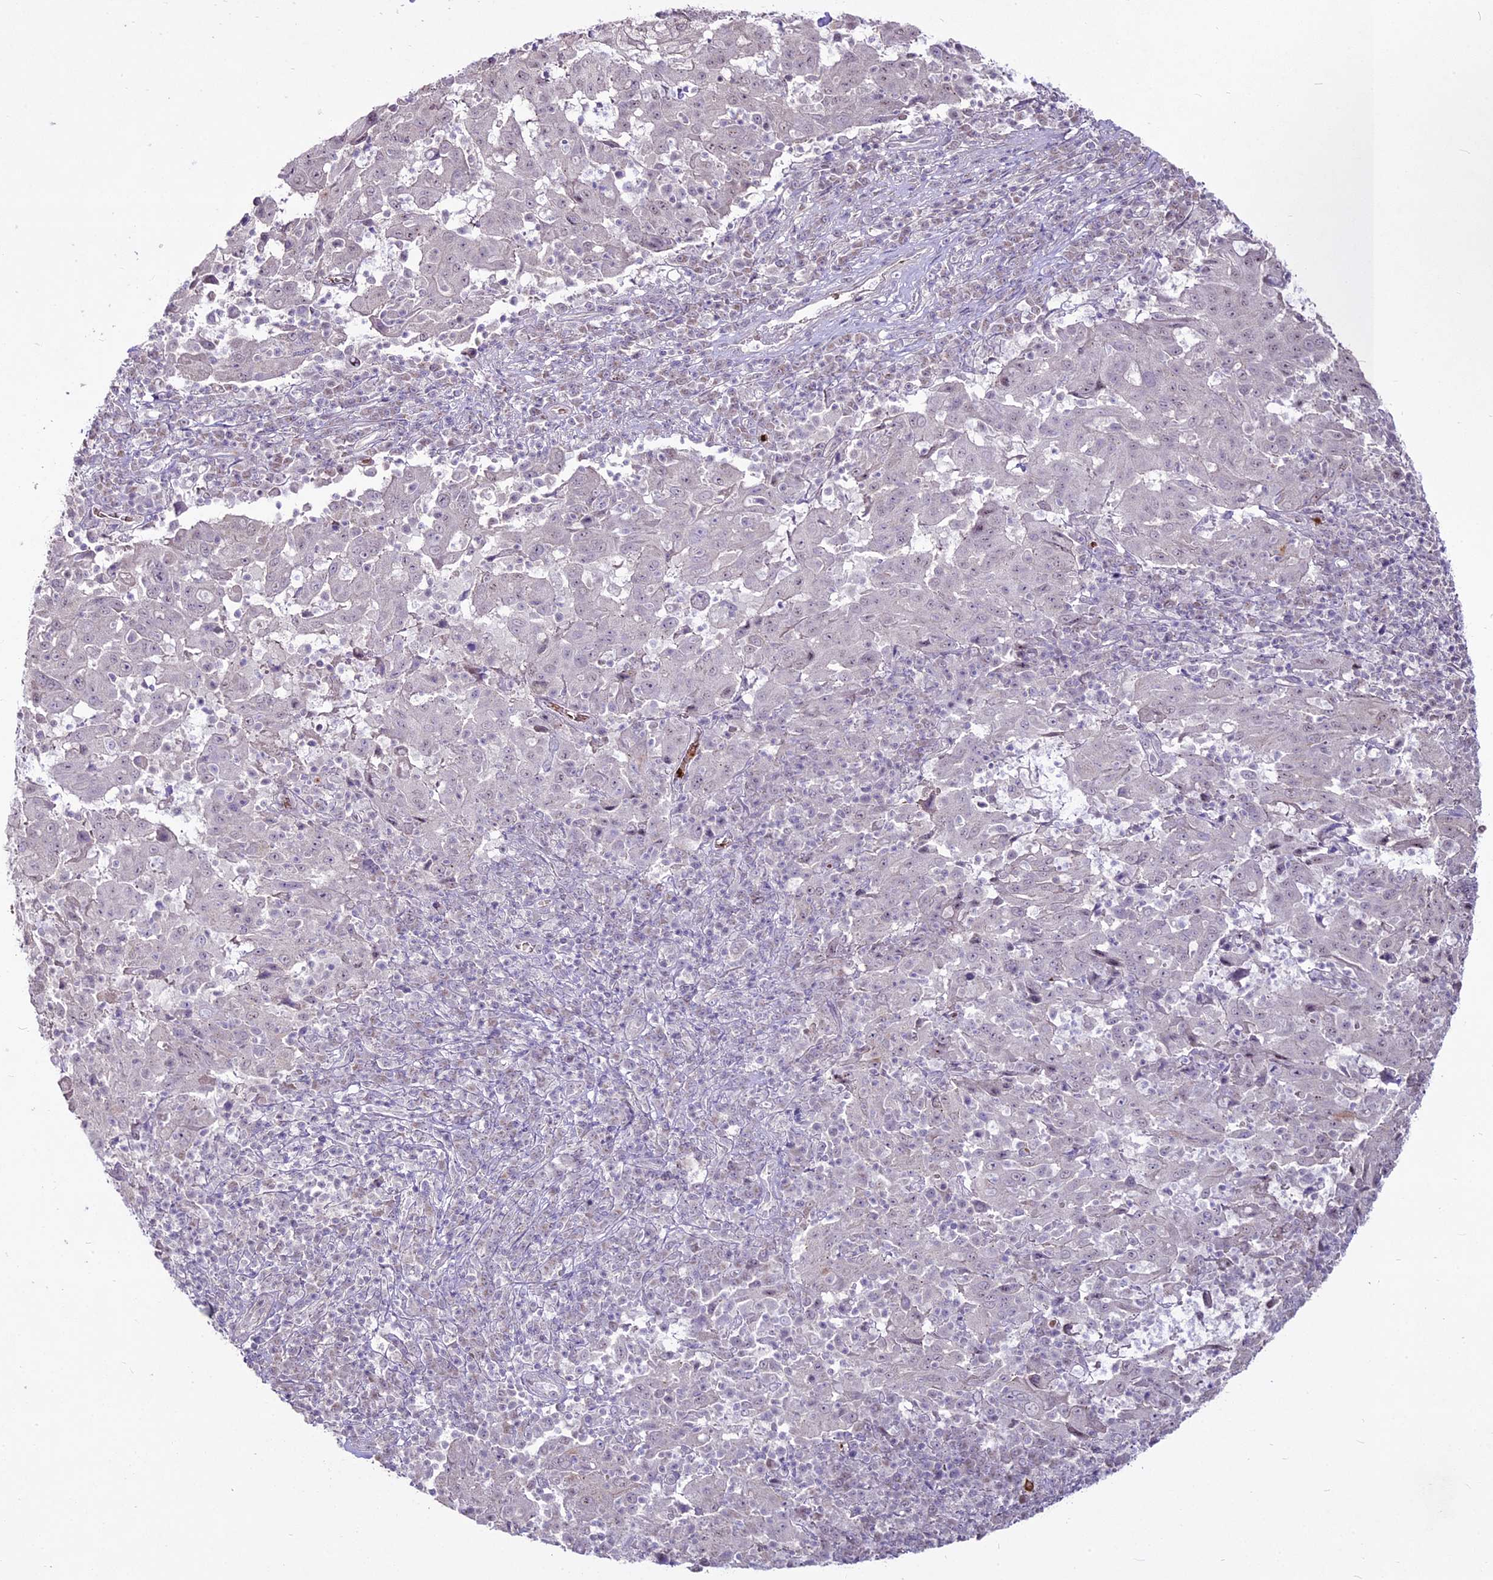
{"staining": {"intensity": "negative", "quantity": "none", "location": "none"}, "tissue": "pancreatic cancer", "cell_type": "Tumor cells", "image_type": "cancer", "snomed": [{"axis": "morphology", "description": "Adenocarcinoma, NOS"}, {"axis": "topography", "description": "Pancreas"}], "caption": "The image exhibits no staining of tumor cells in adenocarcinoma (pancreatic).", "gene": "SUSD3", "patient": {"sex": "male", "age": 63}}